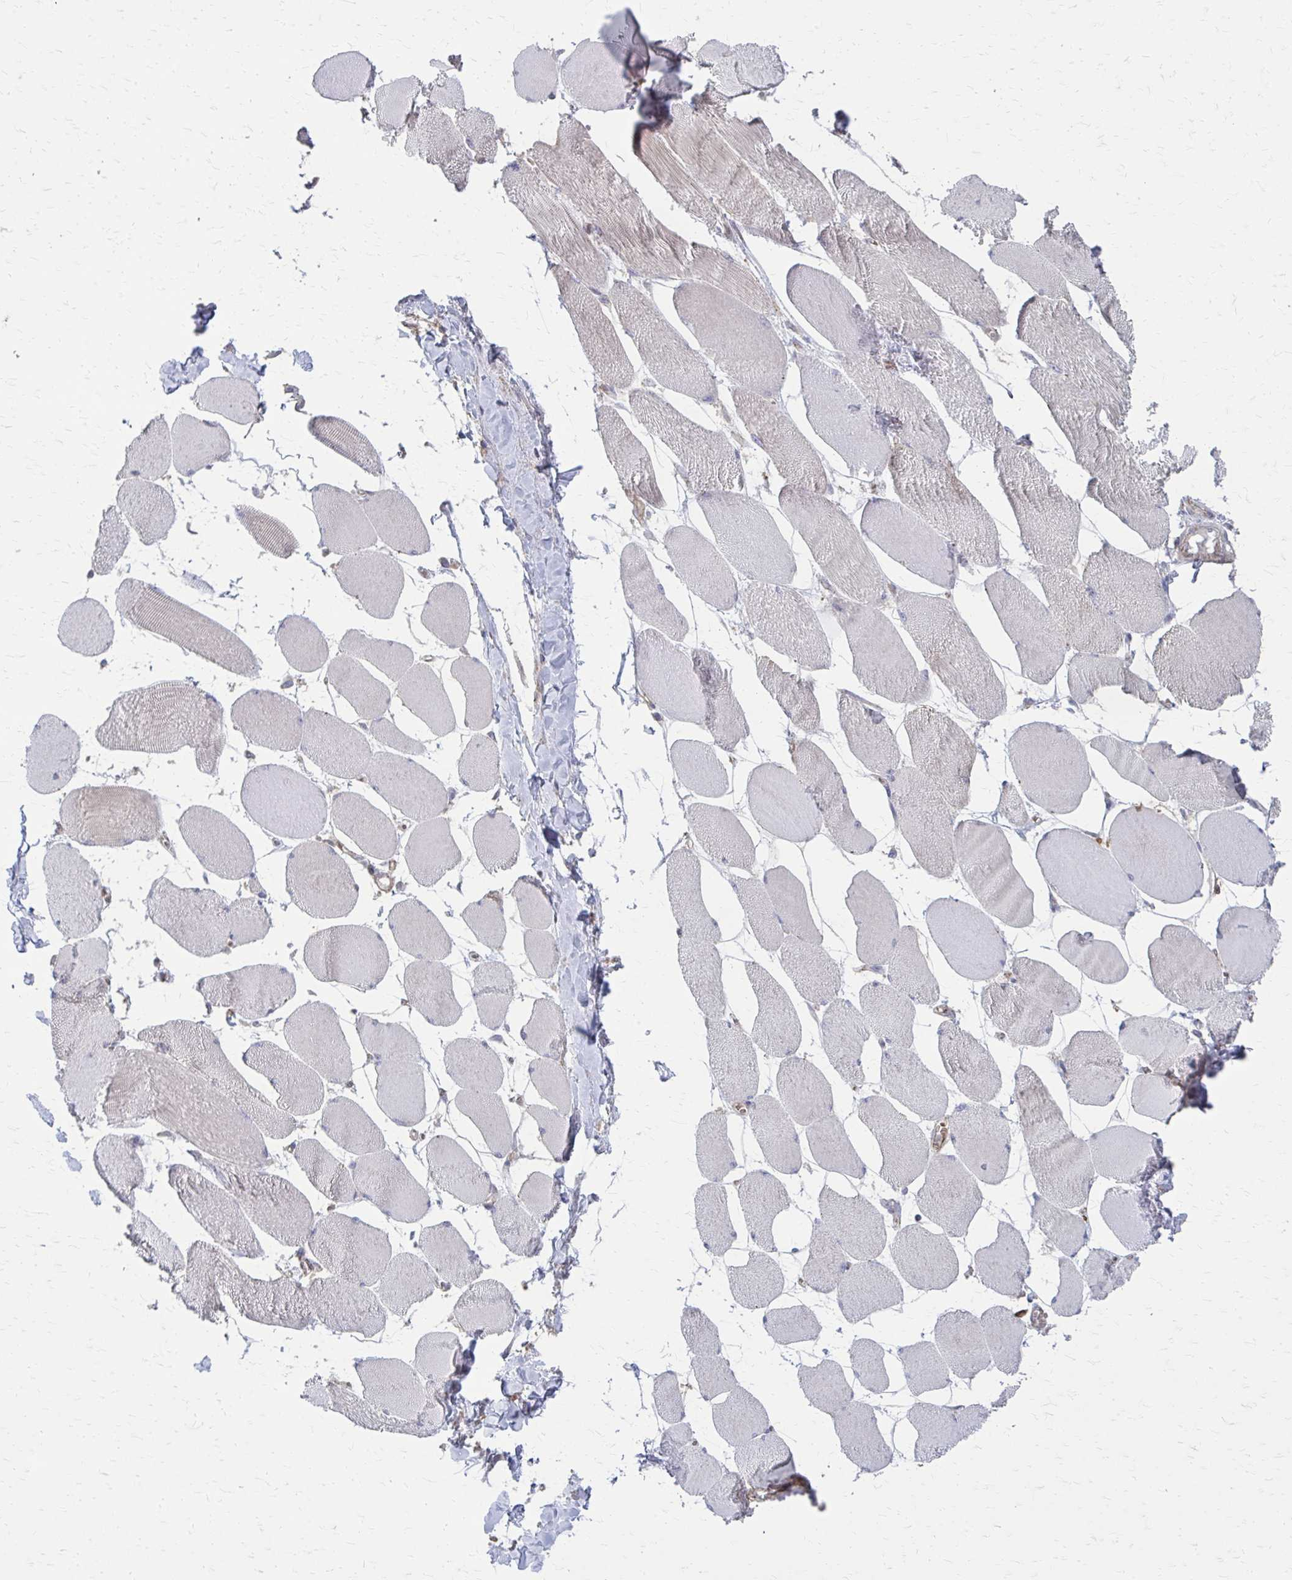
{"staining": {"intensity": "negative", "quantity": "none", "location": "none"}, "tissue": "skeletal muscle", "cell_type": "Myocytes", "image_type": "normal", "snomed": [{"axis": "morphology", "description": "Normal tissue, NOS"}, {"axis": "topography", "description": "Skeletal muscle"}], "caption": "The immunohistochemistry image has no significant expression in myocytes of skeletal muscle.", "gene": "MMP14", "patient": {"sex": "female", "age": 75}}